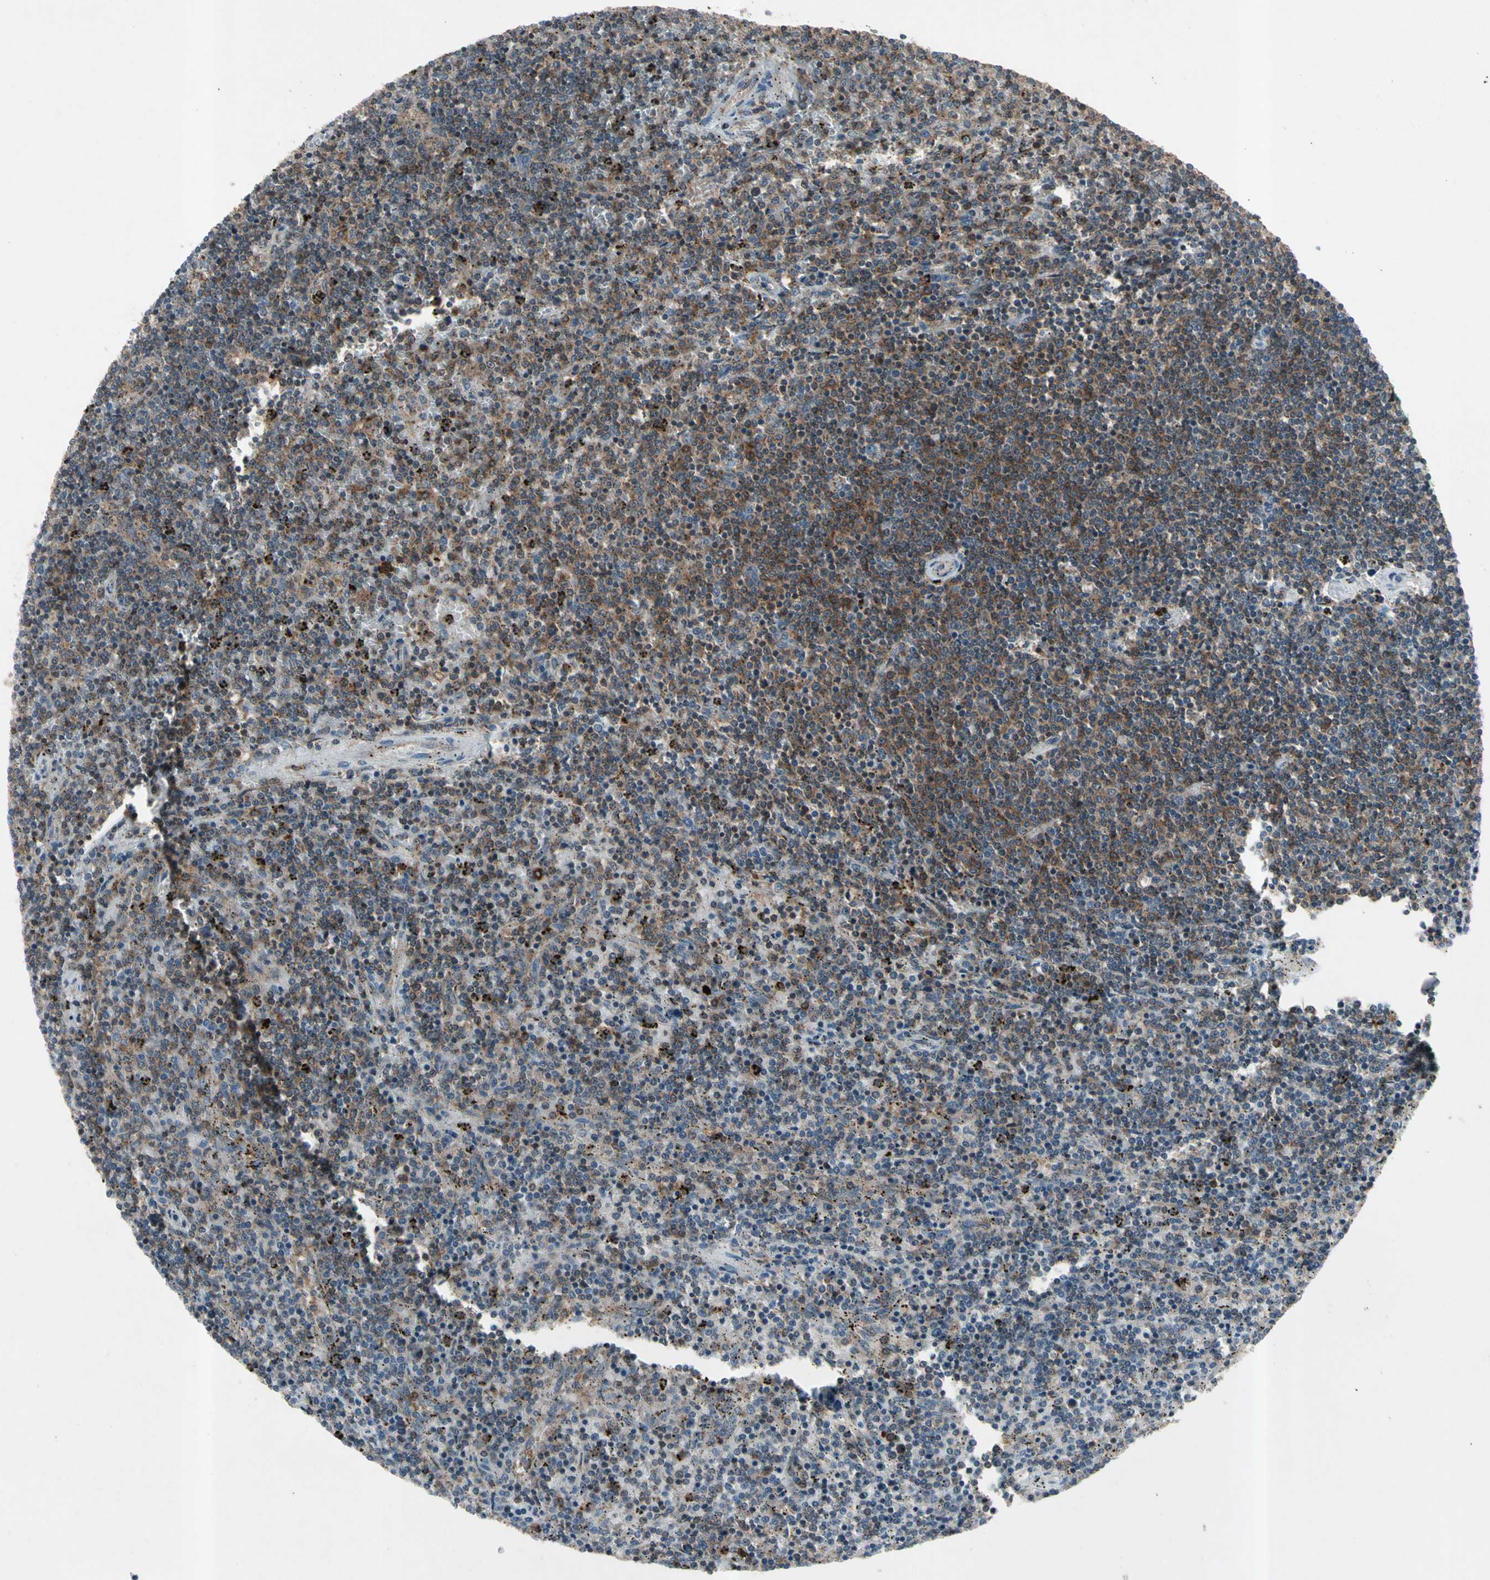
{"staining": {"intensity": "moderate", "quantity": "25%-75%", "location": "cytoplasmic/membranous"}, "tissue": "lymphoma", "cell_type": "Tumor cells", "image_type": "cancer", "snomed": [{"axis": "morphology", "description": "Malignant lymphoma, non-Hodgkin's type, Low grade"}, {"axis": "topography", "description": "Spleen"}], "caption": "Human lymphoma stained for a protein (brown) demonstrates moderate cytoplasmic/membranous positive expression in about 25%-75% of tumor cells.", "gene": "NMI", "patient": {"sex": "female", "age": 50}}